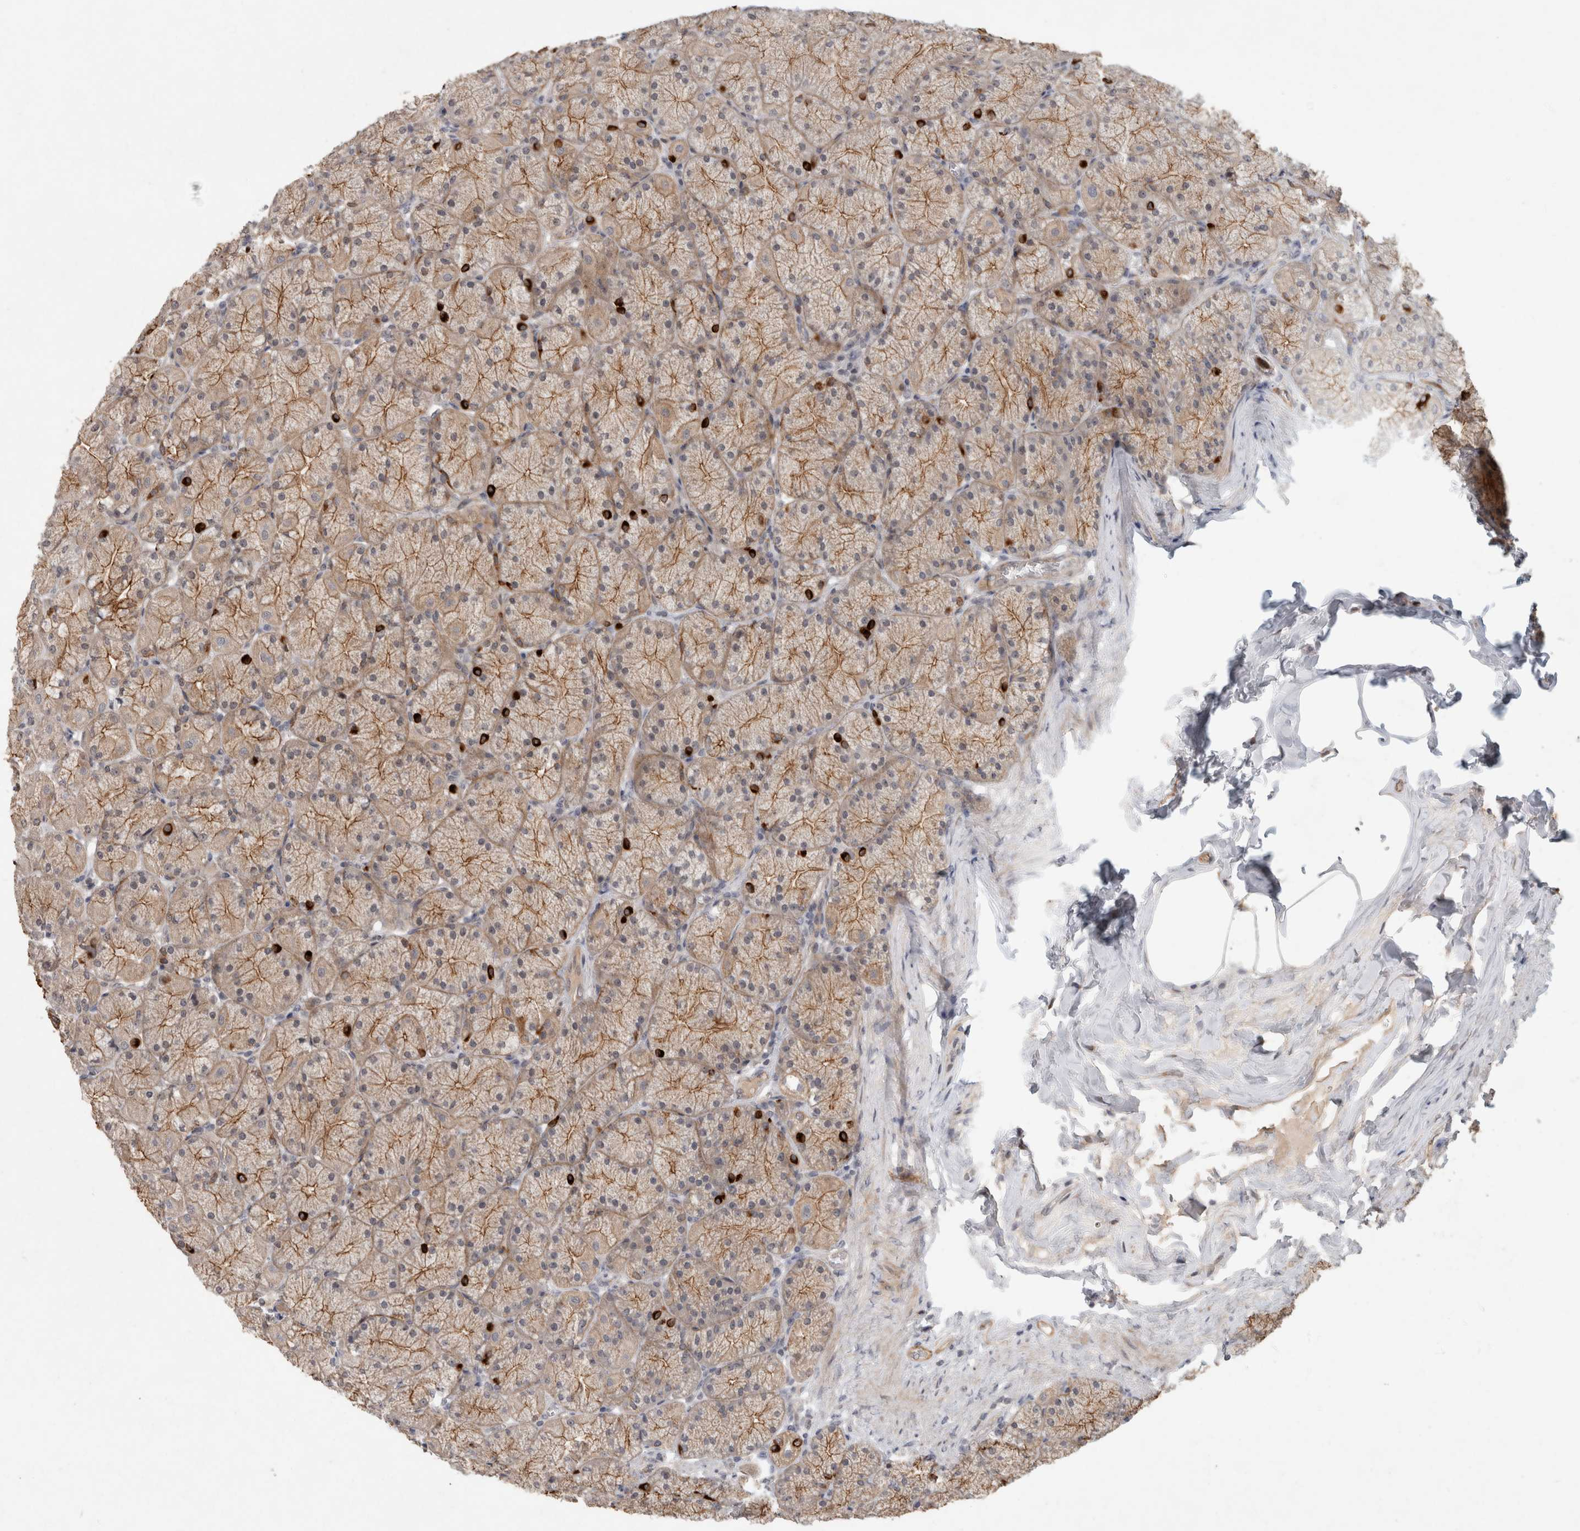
{"staining": {"intensity": "strong", "quantity": "25%-75%", "location": "cytoplasmic/membranous"}, "tissue": "stomach", "cell_type": "Glandular cells", "image_type": "normal", "snomed": [{"axis": "morphology", "description": "Normal tissue, NOS"}, {"axis": "topography", "description": "Stomach, upper"}], "caption": "A histopathology image of stomach stained for a protein reveals strong cytoplasmic/membranous brown staining in glandular cells. The staining was performed using DAB (3,3'-diaminobenzidine) to visualize the protein expression in brown, while the nuclei were stained in blue with hematoxylin (Magnification: 20x).", "gene": "CRISPLD1", "patient": {"sex": "female", "age": 56}}